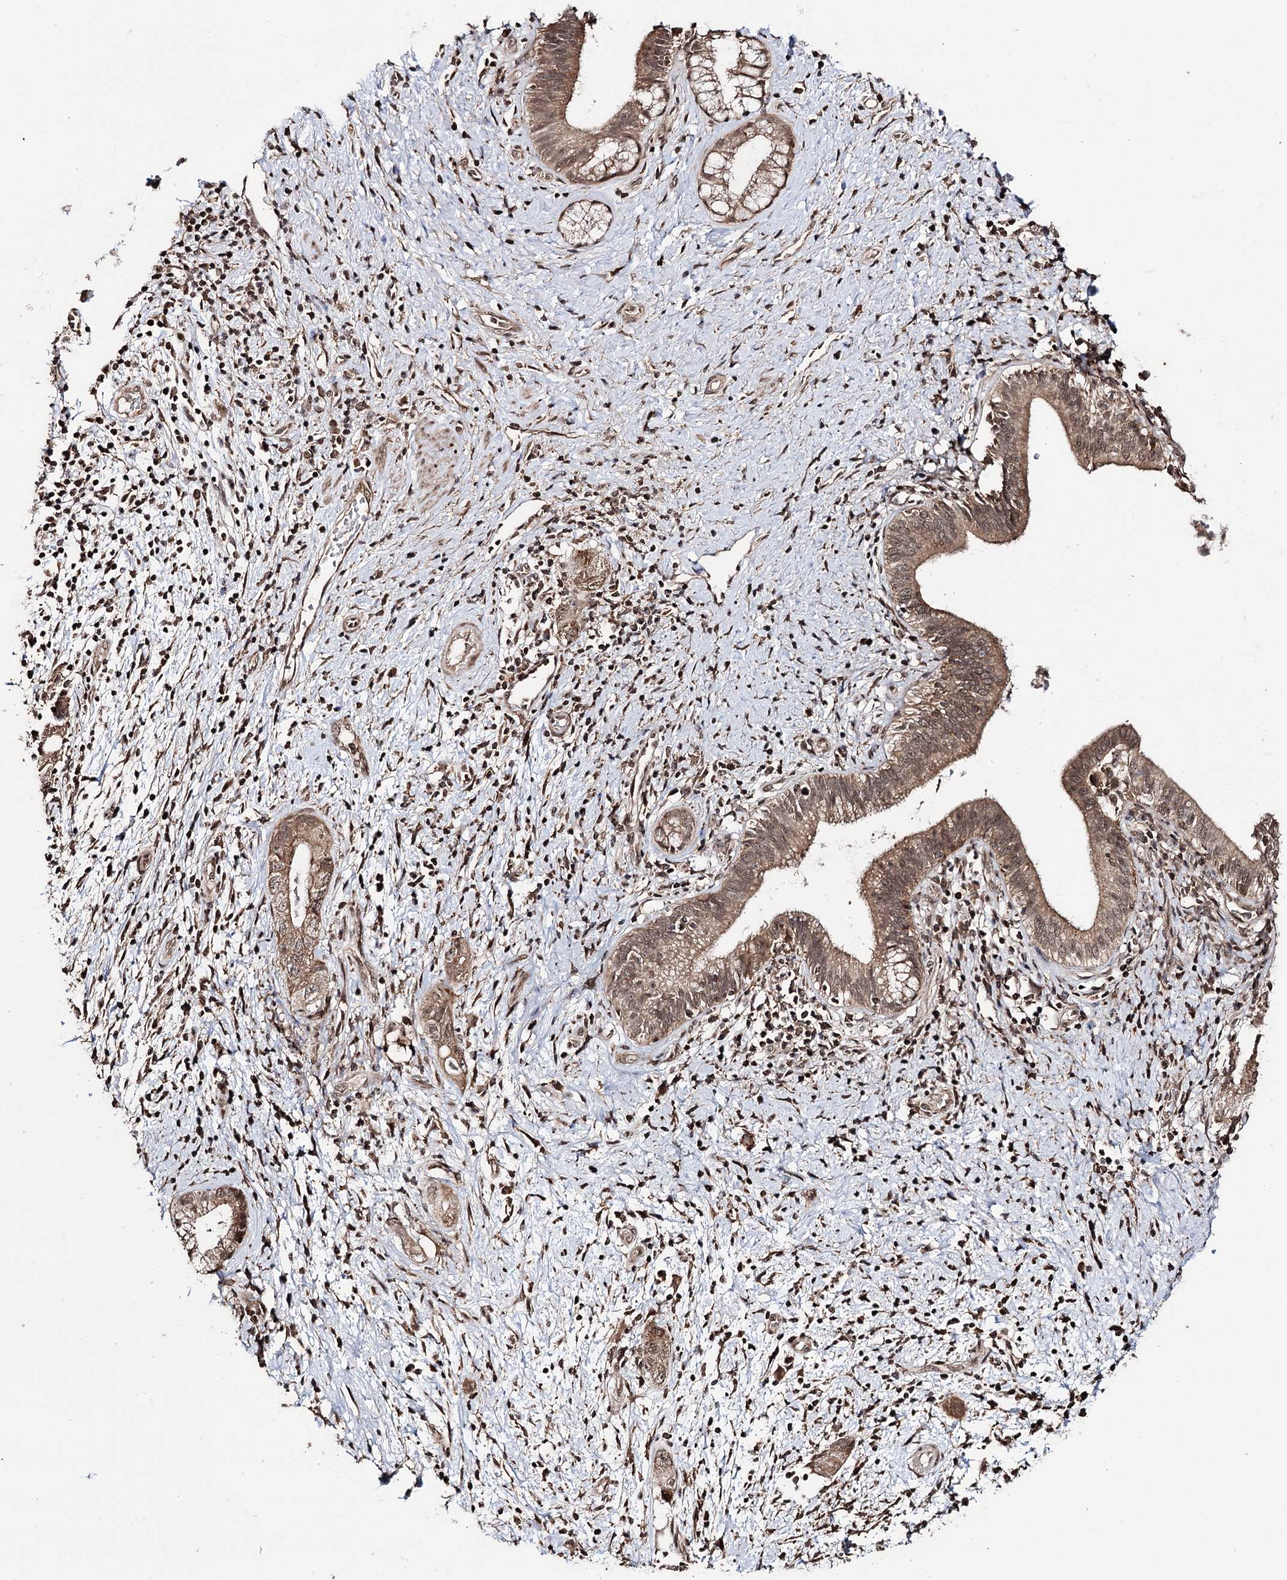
{"staining": {"intensity": "moderate", "quantity": ">75%", "location": "cytoplasmic/membranous,nuclear"}, "tissue": "pancreatic cancer", "cell_type": "Tumor cells", "image_type": "cancer", "snomed": [{"axis": "morphology", "description": "Adenocarcinoma, NOS"}, {"axis": "topography", "description": "Pancreas"}], "caption": "Adenocarcinoma (pancreatic) stained with a protein marker reveals moderate staining in tumor cells.", "gene": "FAM53B", "patient": {"sex": "female", "age": 73}}